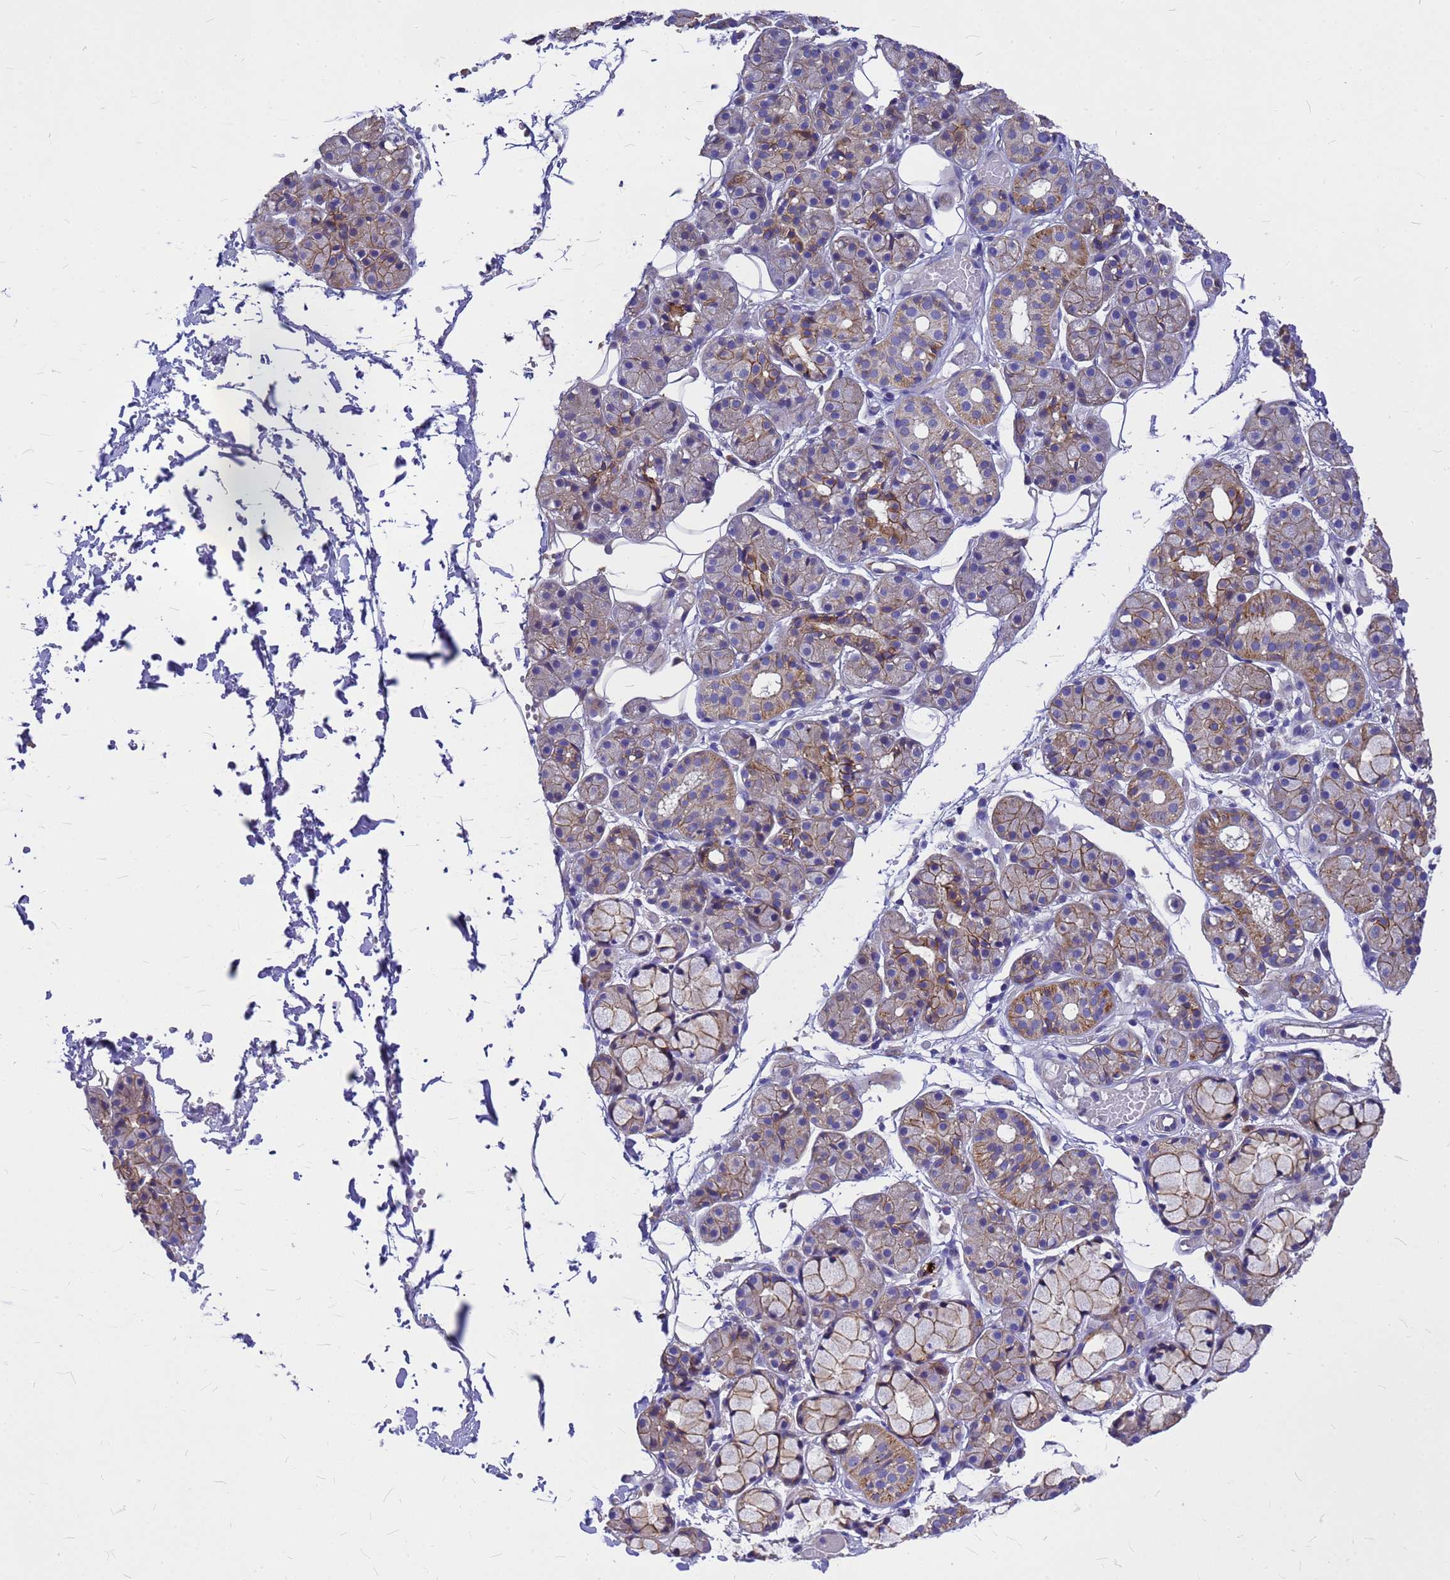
{"staining": {"intensity": "moderate", "quantity": "25%-75%", "location": "cytoplasmic/membranous"}, "tissue": "salivary gland", "cell_type": "Glandular cells", "image_type": "normal", "snomed": [{"axis": "morphology", "description": "Normal tissue, NOS"}, {"axis": "topography", "description": "Salivary gland"}], "caption": "Immunohistochemistry (IHC) staining of unremarkable salivary gland, which shows medium levels of moderate cytoplasmic/membranous positivity in approximately 25%-75% of glandular cells indicating moderate cytoplasmic/membranous protein staining. The staining was performed using DAB (brown) for protein detection and nuclei were counterstained in hematoxylin (blue).", "gene": "FBXW5", "patient": {"sex": "male", "age": 63}}